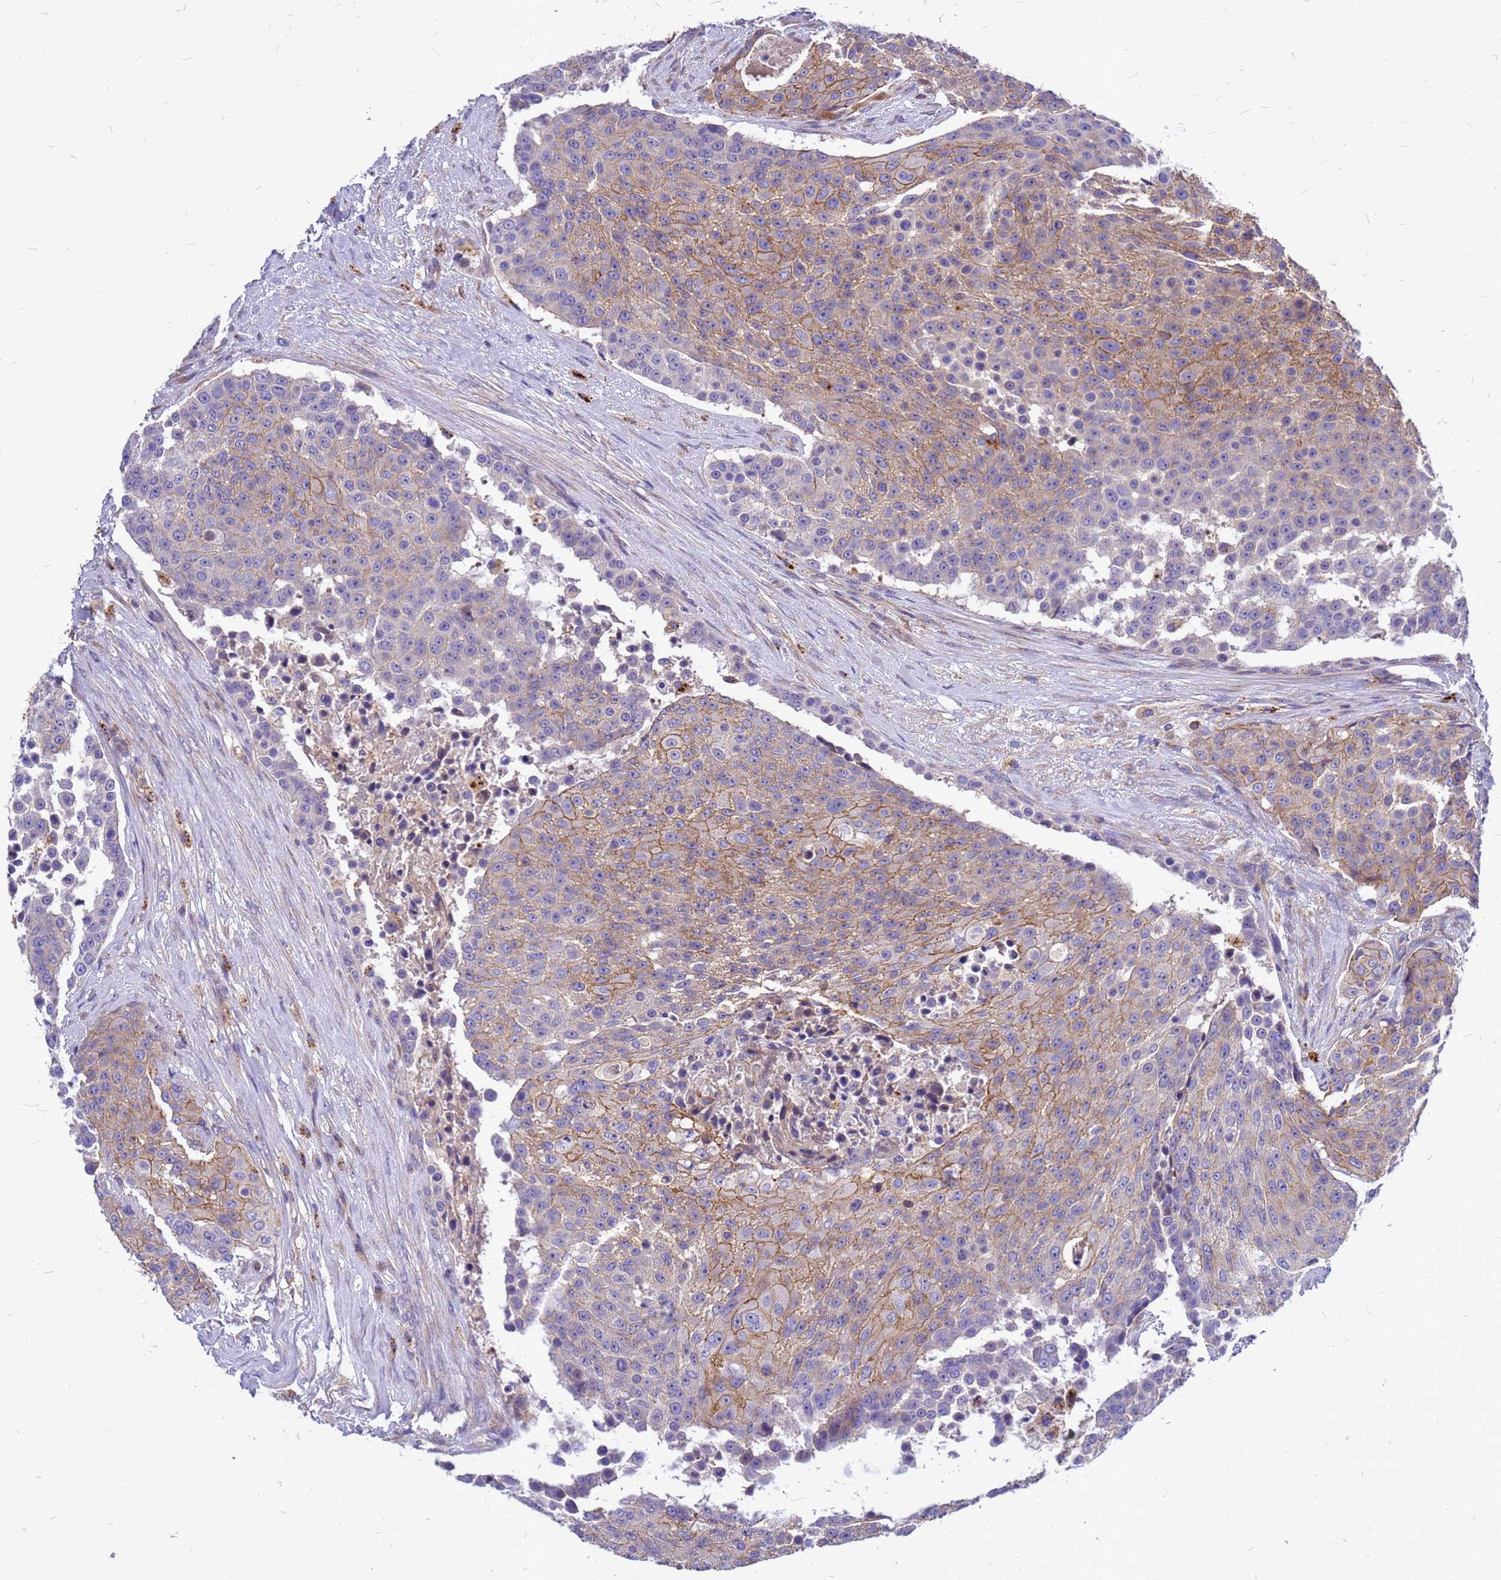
{"staining": {"intensity": "moderate", "quantity": "25%-75%", "location": "cytoplasmic/membranous"}, "tissue": "urothelial cancer", "cell_type": "Tumor cells", "image_type": "cancer", "snomed": [{"axis": "morphology", "description": "Urothelial carcinoma, High grade"}, {"axis": "topography", "description": "Urinary bladder"}], "caption": "Protein analysis of urothelial cancer tissue displays moderate cytoplasmic/membranous expression in approximately 25%-75% of tumor cells. (DAB IHC with brightfield microscopy, high magnification).", "gene": "FBXW5", "patient": {"sex": "female", "age": 63}}